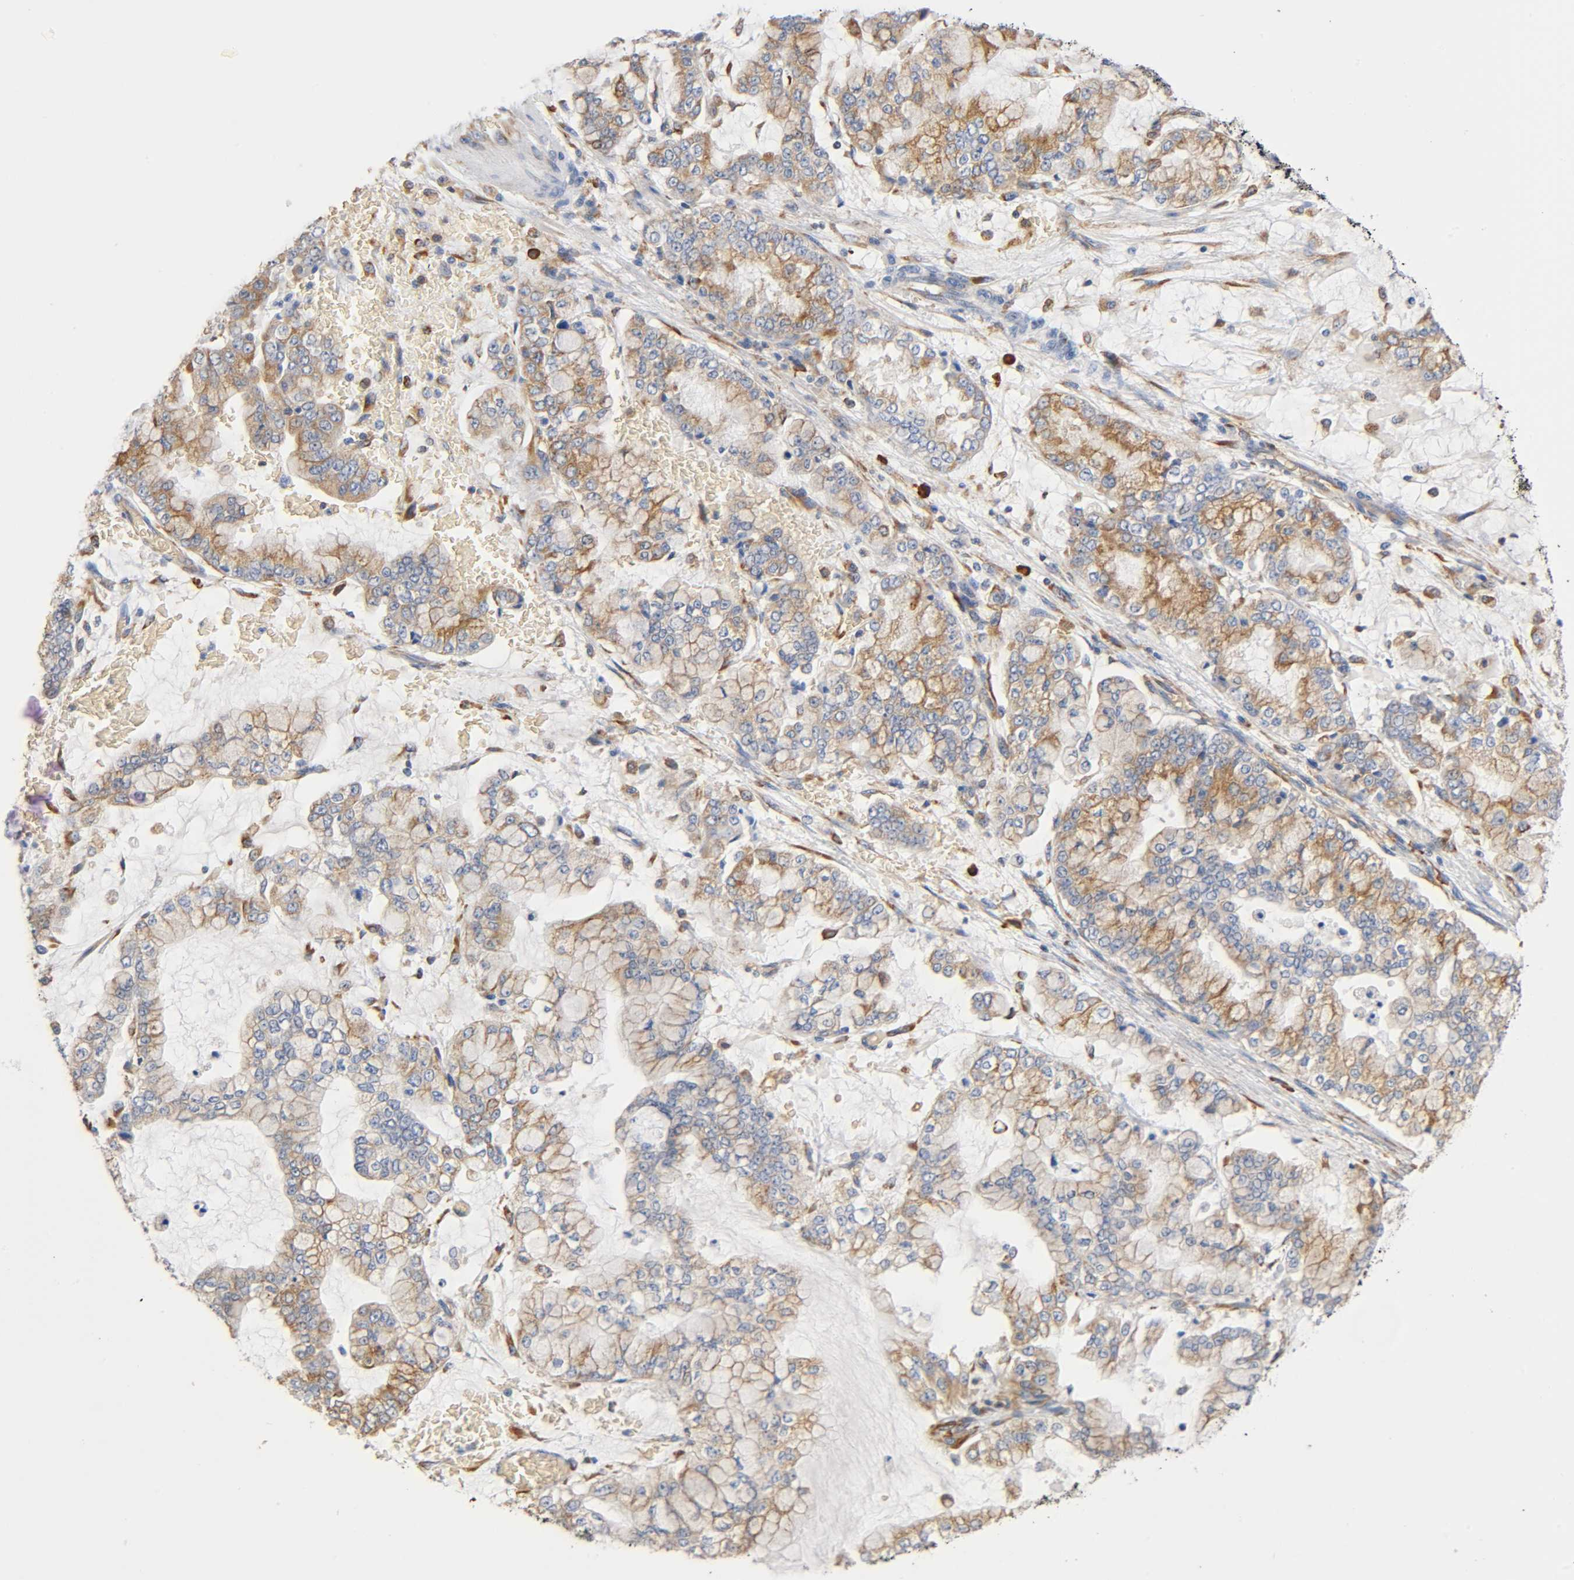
{"staining": {"intensity": "moderate", "quantity": "25%-75%", "location": "cytoplasmic/membranous"}, "tissue": "stomach cancer", "cell_type": "Tumor cells", "image_type": "cancer", "snomed": [{"axis": "morphology", "description": "Normal tissue, NOS"}, {"axis": "morphology", "description": "Adenocarcinoma, NOS"}, {"axis": "topography", "description": "Stomach, upper"}, {"axis": "topography", "description": "Stomach"}], "caption": "IHC of stomach cancer shows medium levels of moderate cytoplasmic/membranous staining in about 25%-75% of tumor cells.", "gene": "UCKL1", "patient": {"sex": "male", "age": 76}}